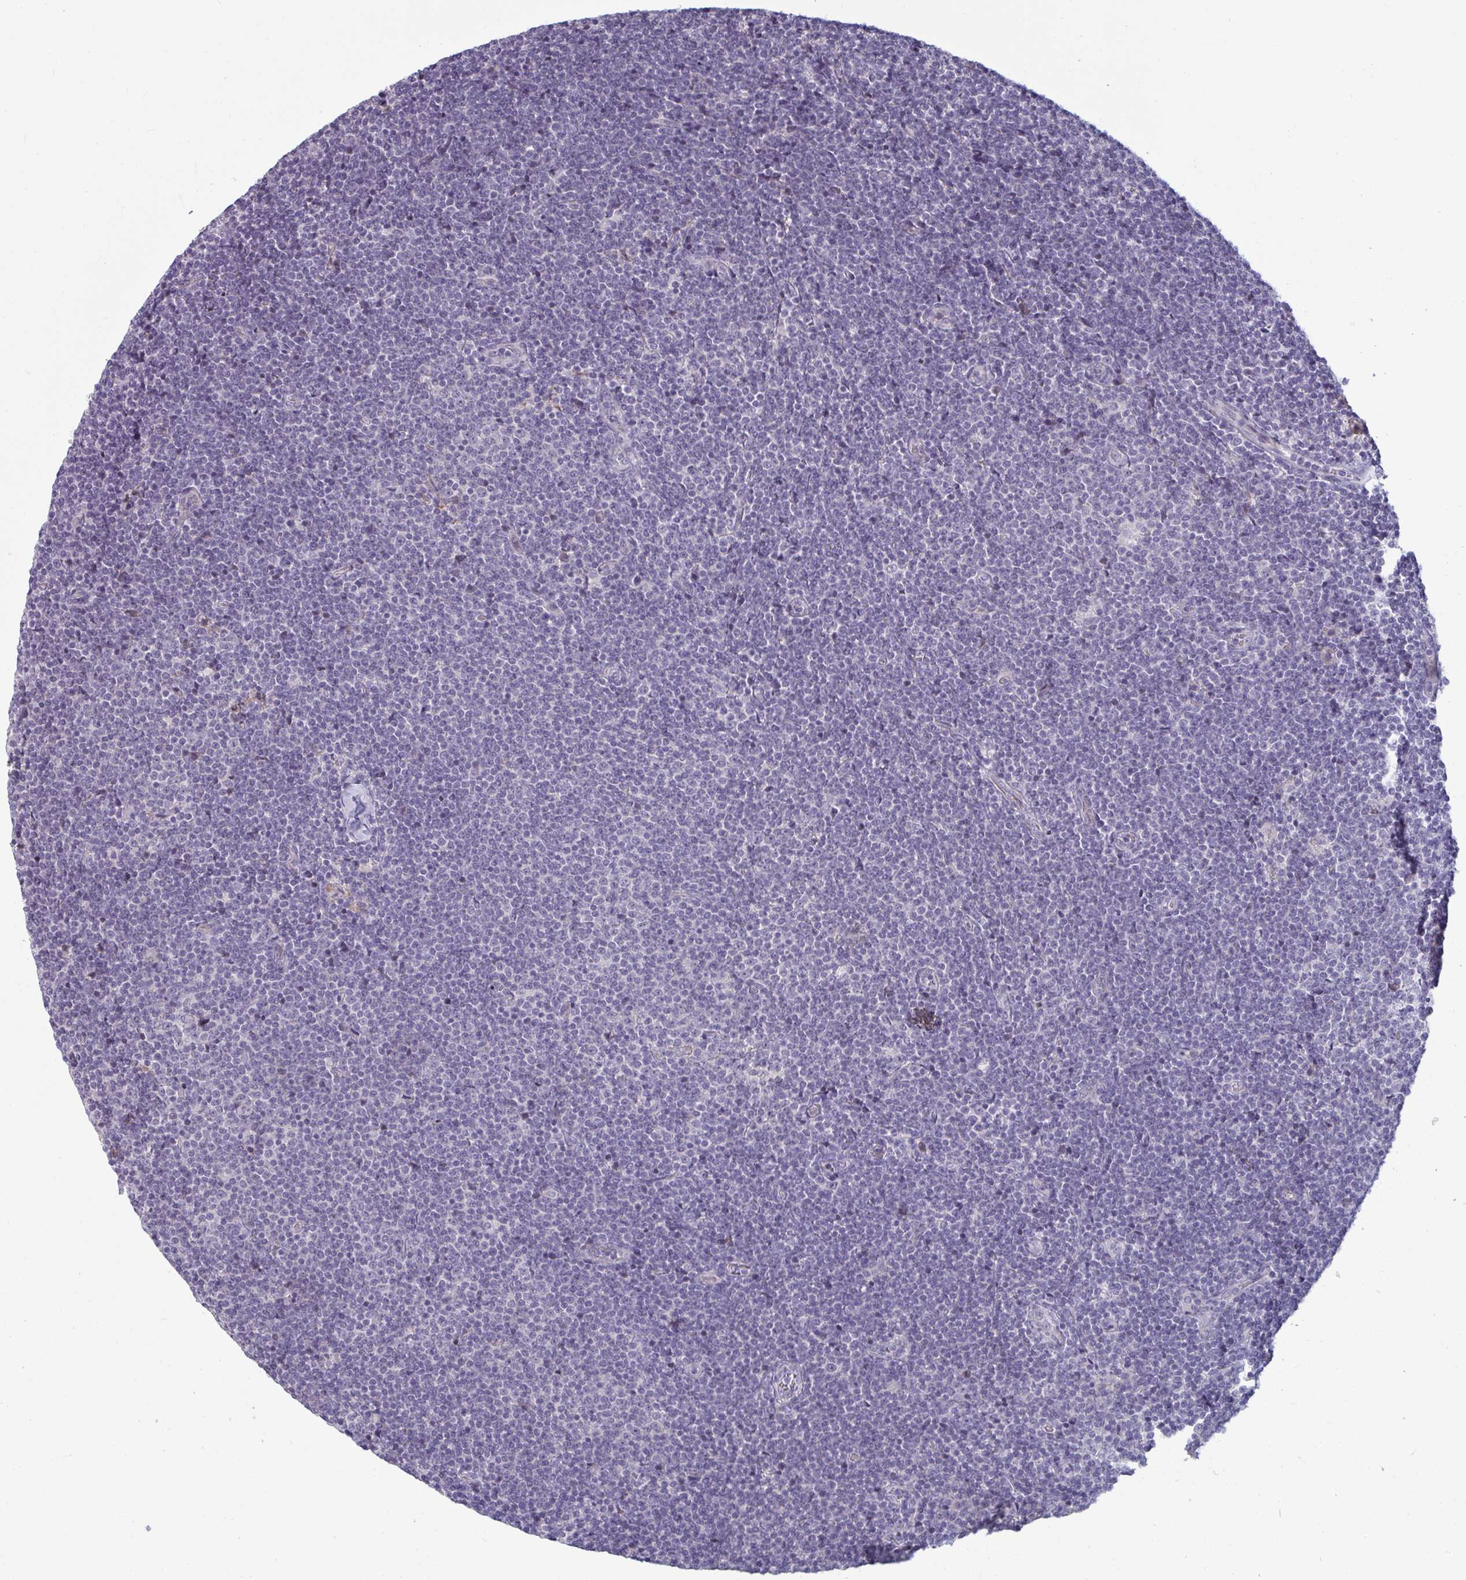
{"staining": {"intensity": "negative", "quantity": "none", "location": "none"}, "tissue": "lymphoma", "cell_type": "Tumor cells", "image_type": "cancer", "snomed": [{"axis": "morphology", "description": "Malignant lymphoma, non-Hodgkin's type, Low grade"}, {"axis": "topography", "description": "Lymph node"}], "caption": "The immunohistochemistry histopathology image has no significant staining in tumor cells of lymphoma tissue.", "gene": "RNASEH1", "patient": {"sex": "male", "age": 48}}